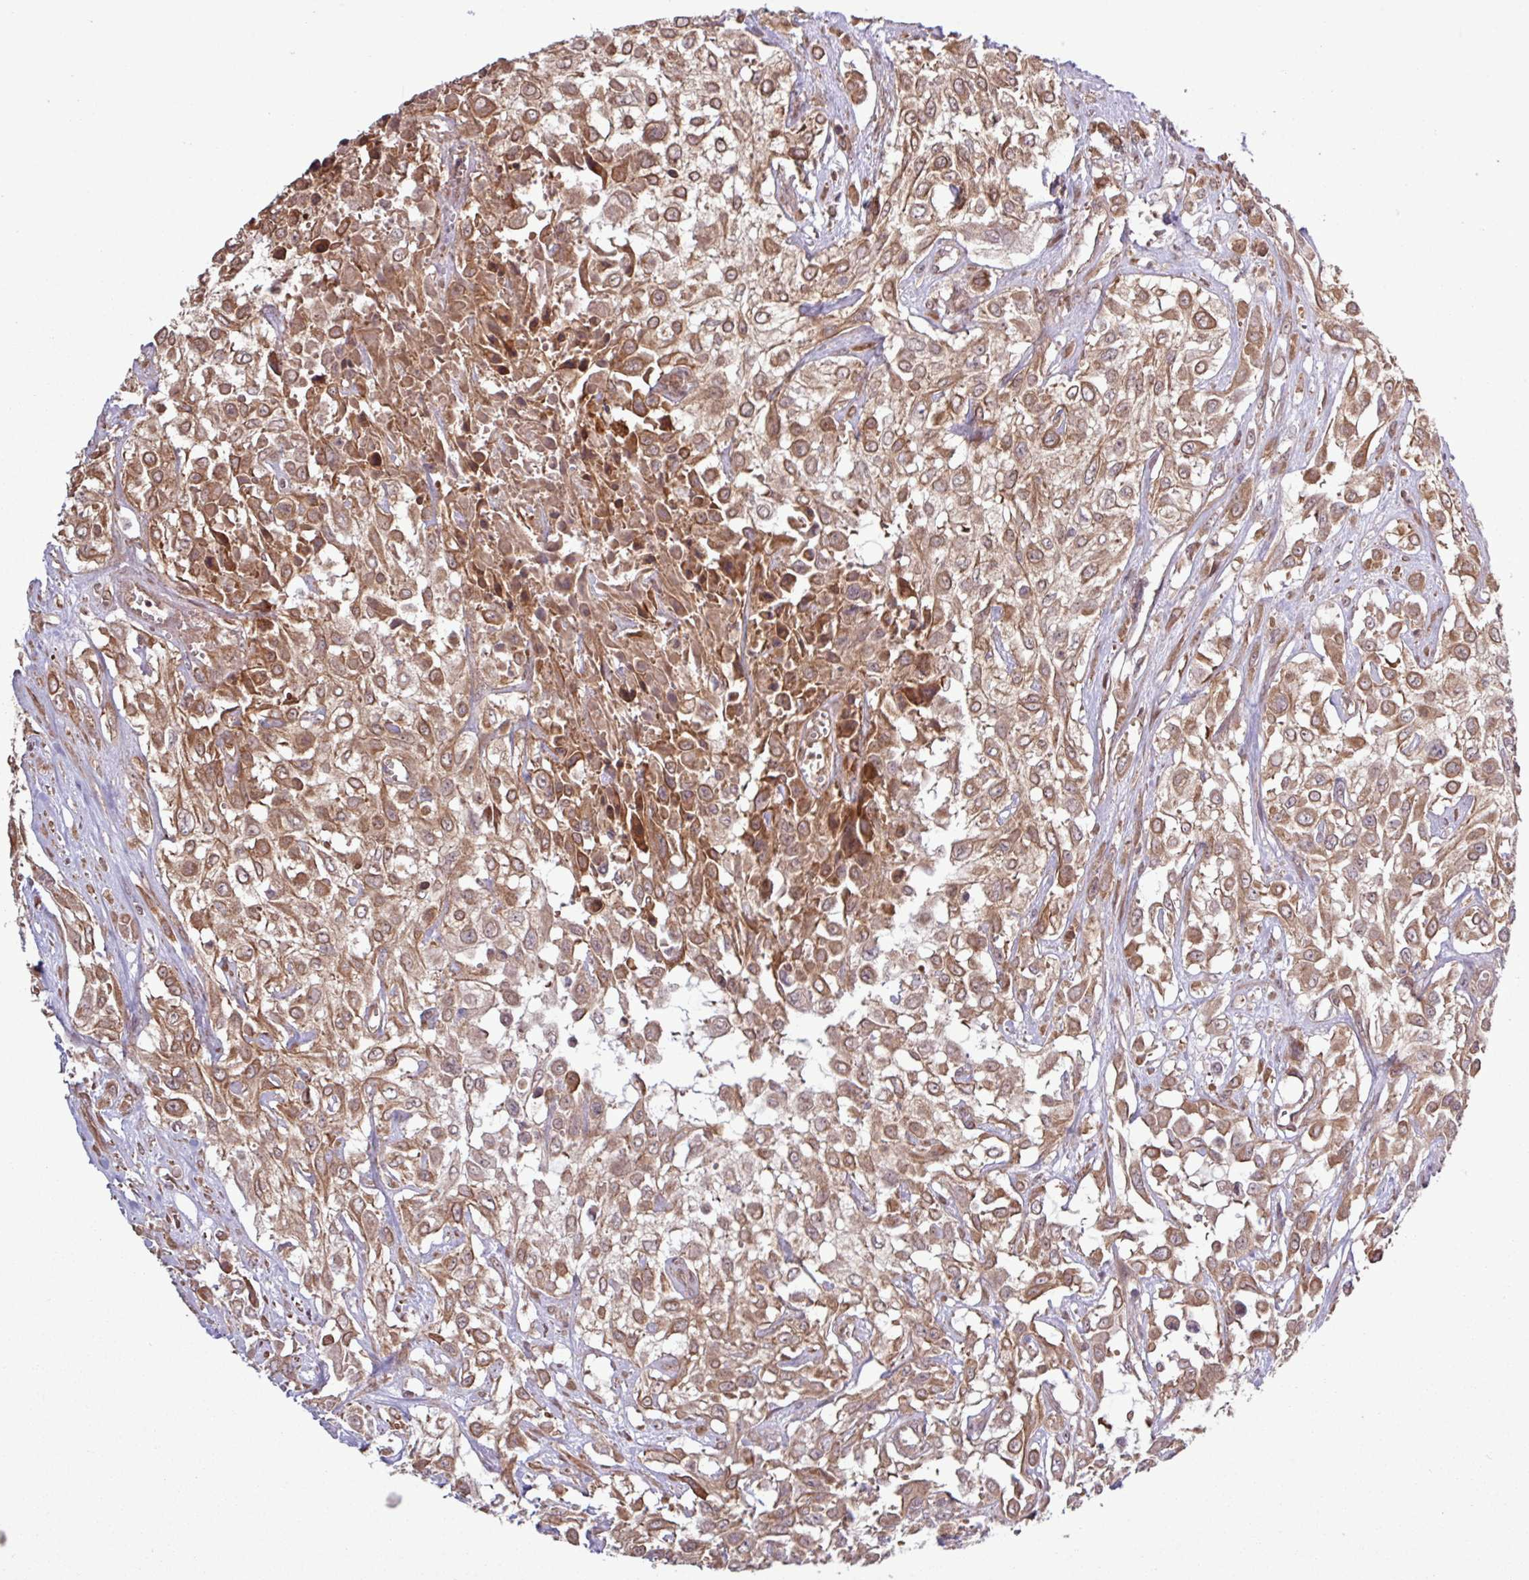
{"staining": {"intensity": "moderate", "quantity": ">75%", "location": "cytoplasmic/membranous"}, "tissue": "urothelial cancer", "cell_type": "Tumor cells", "image_type": "cancer", "snomed": [{"axis": "morphology", "description": "Urothelial carcinoma, High grade"}, {"axis": "topography", "description": "Urinary bladder"}], "caption": "A high-resolution micrograph shows immunohistochemistry (IHC) staining of urothelial carcinoma (high-grade), which exhibits moderate cytoplasmic/membranous expression in approximately >75% of tumor cells.", "gene": "TRABD2A", "patient": {"sex": "male", "age": 57}}